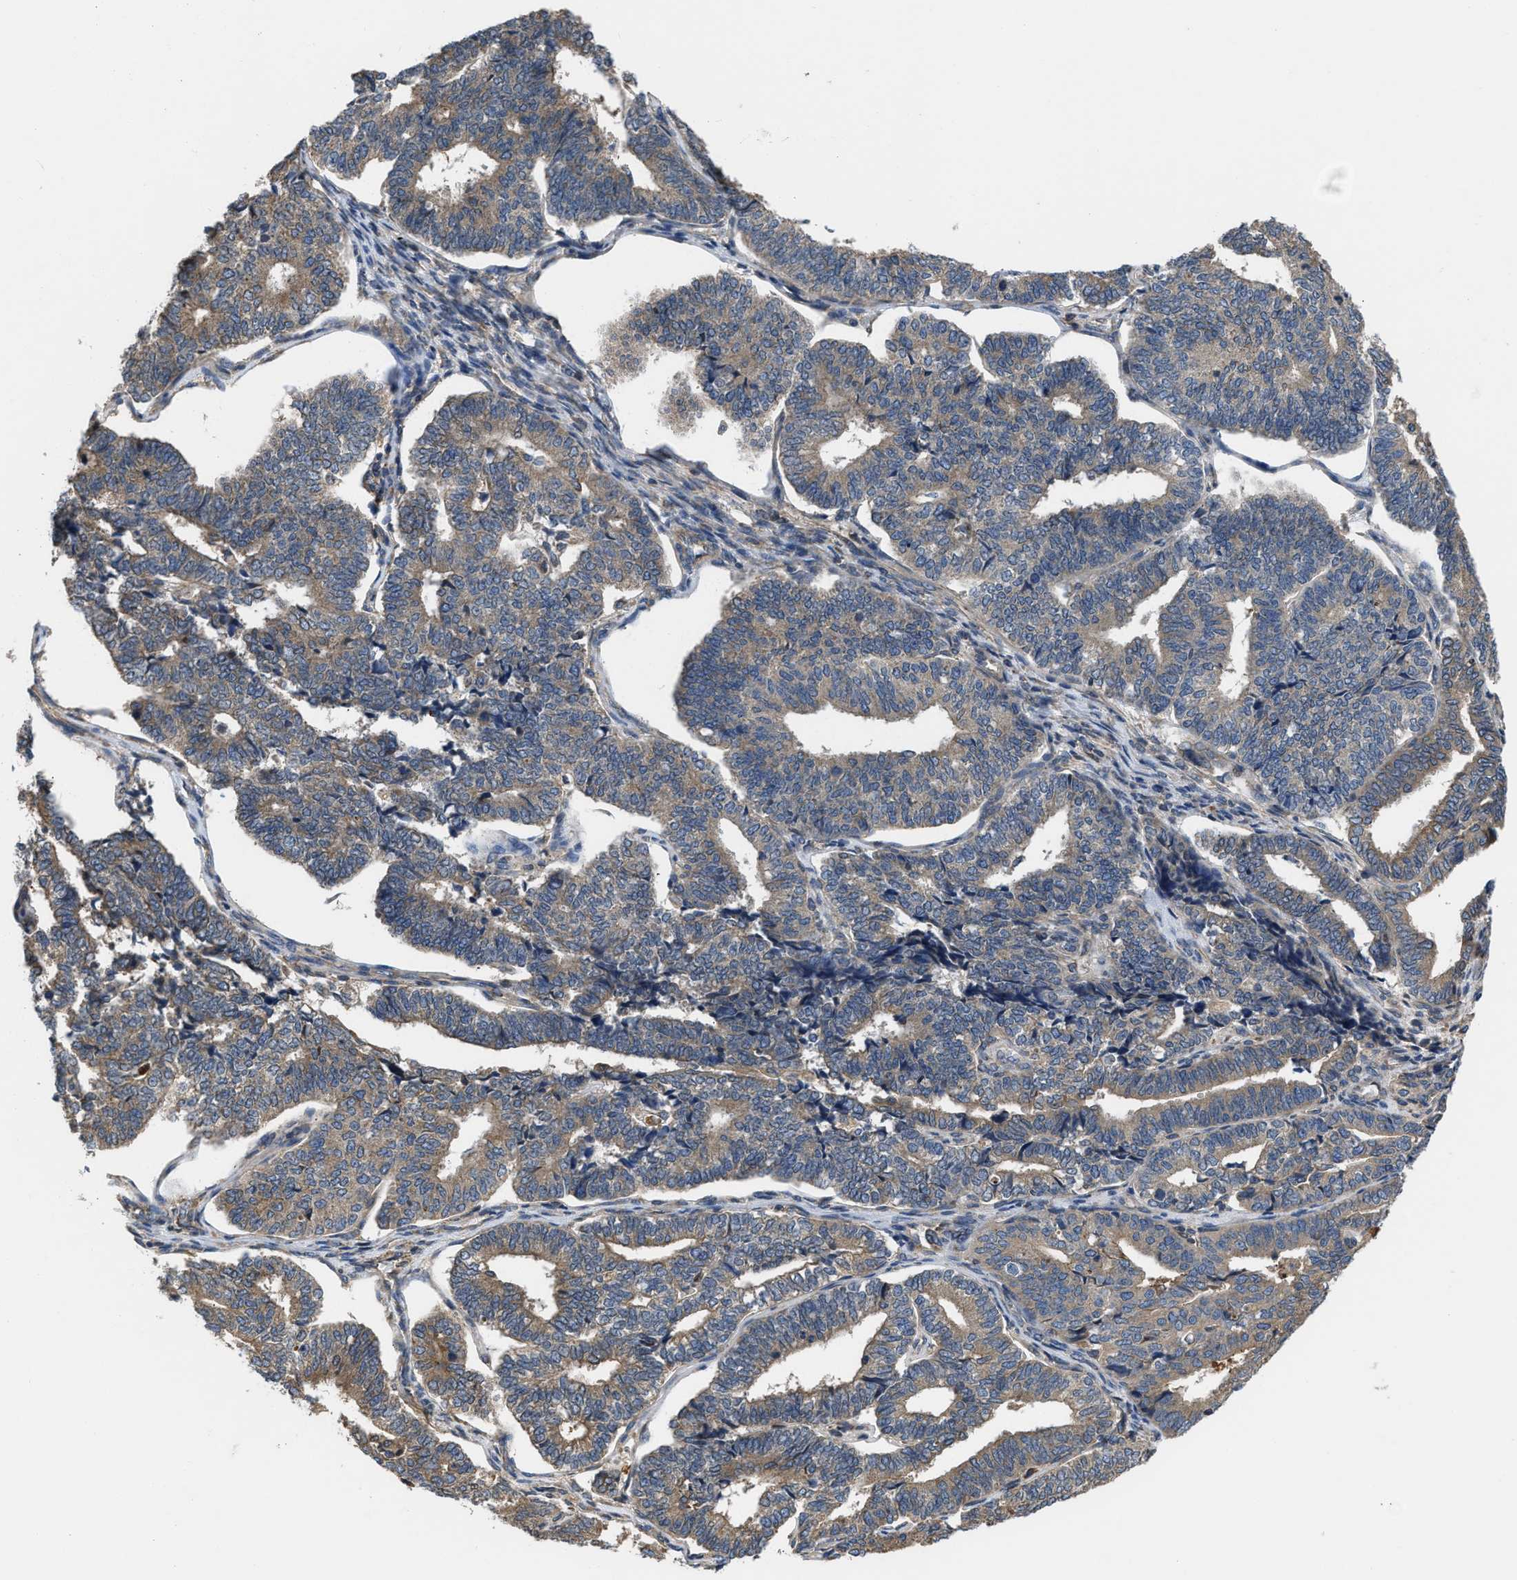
{"staining": {"intensity": "moderate", "quantity": ">75%", "location": "cytoplasmic/membranous"}, "tissue": "endometrial cancer", "cell_type": "Tumor cells", "image_type": "cancer", "snomed": [{"axis": "morphology", "description": "Adenocarcinoma, NOS"}, {"axis": "topography", "description": "Endometrium"}], "caption": "The histopathology image displays immunohistochemical staining of endometrial cancer. There is moderate cytoplasmic/membranous staining is seen in about >75% of tumor cells.", "gene": "CEP128", "patient": {"sex": "female", "age": 70}}